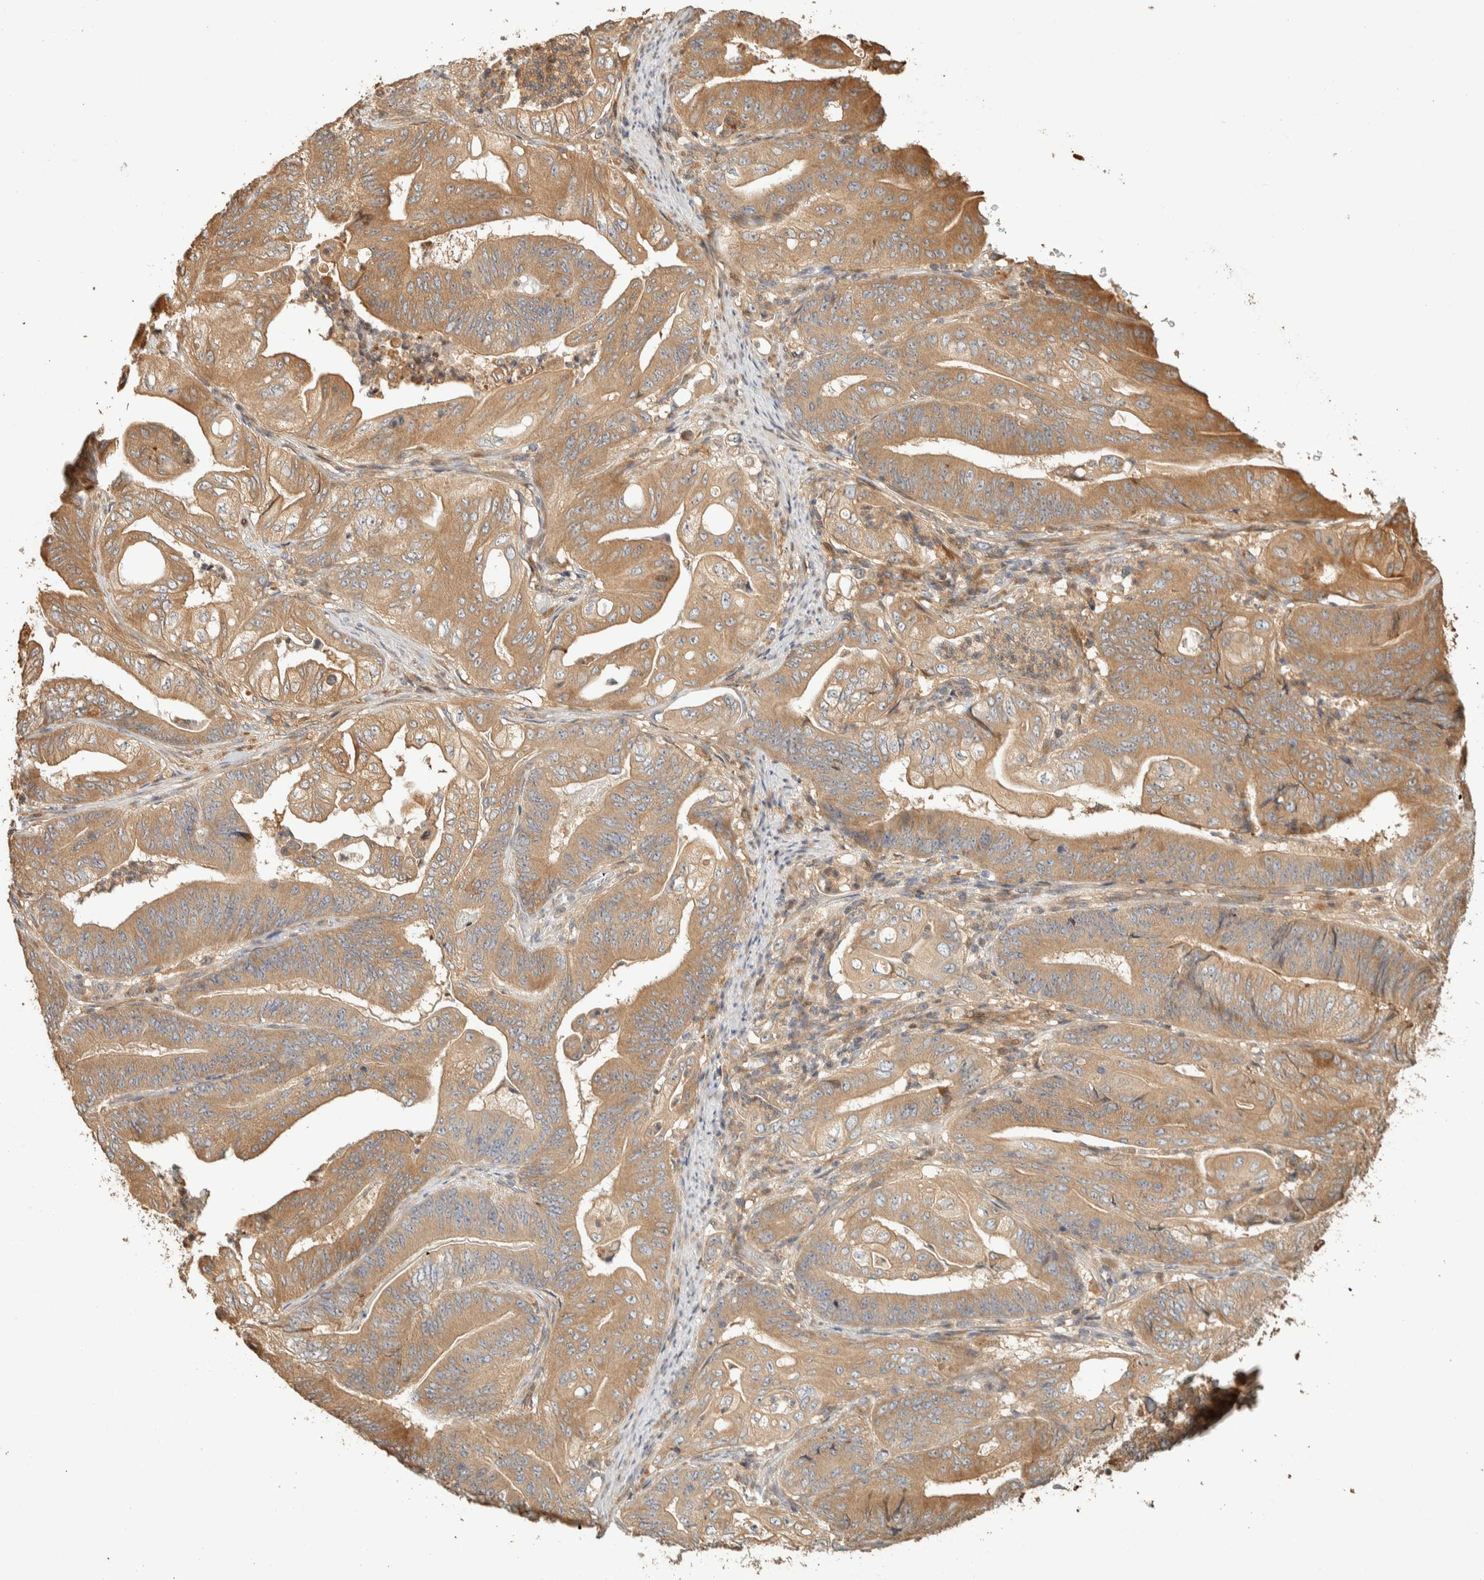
{"staining": {"intensity": "moderate", "quantity": ">75%", "location": "cytoplasmic/membranous"}, "tissue": "stomach cancer", "cell_type": "Tumor cells", "image_type": "cancer", "snomed": [{"axis": "morphology", "description": "Adenocarcinoma, NOS"}, {"axis": "topography", "description": "Stomach"}], "caption": "Stomach cancer (adenocarcinoma) stained with a protein marker exhibits moderate staining in tumor cells.", "gene": "EXOC7", "patient": {"sex": "female", "age": 73}}